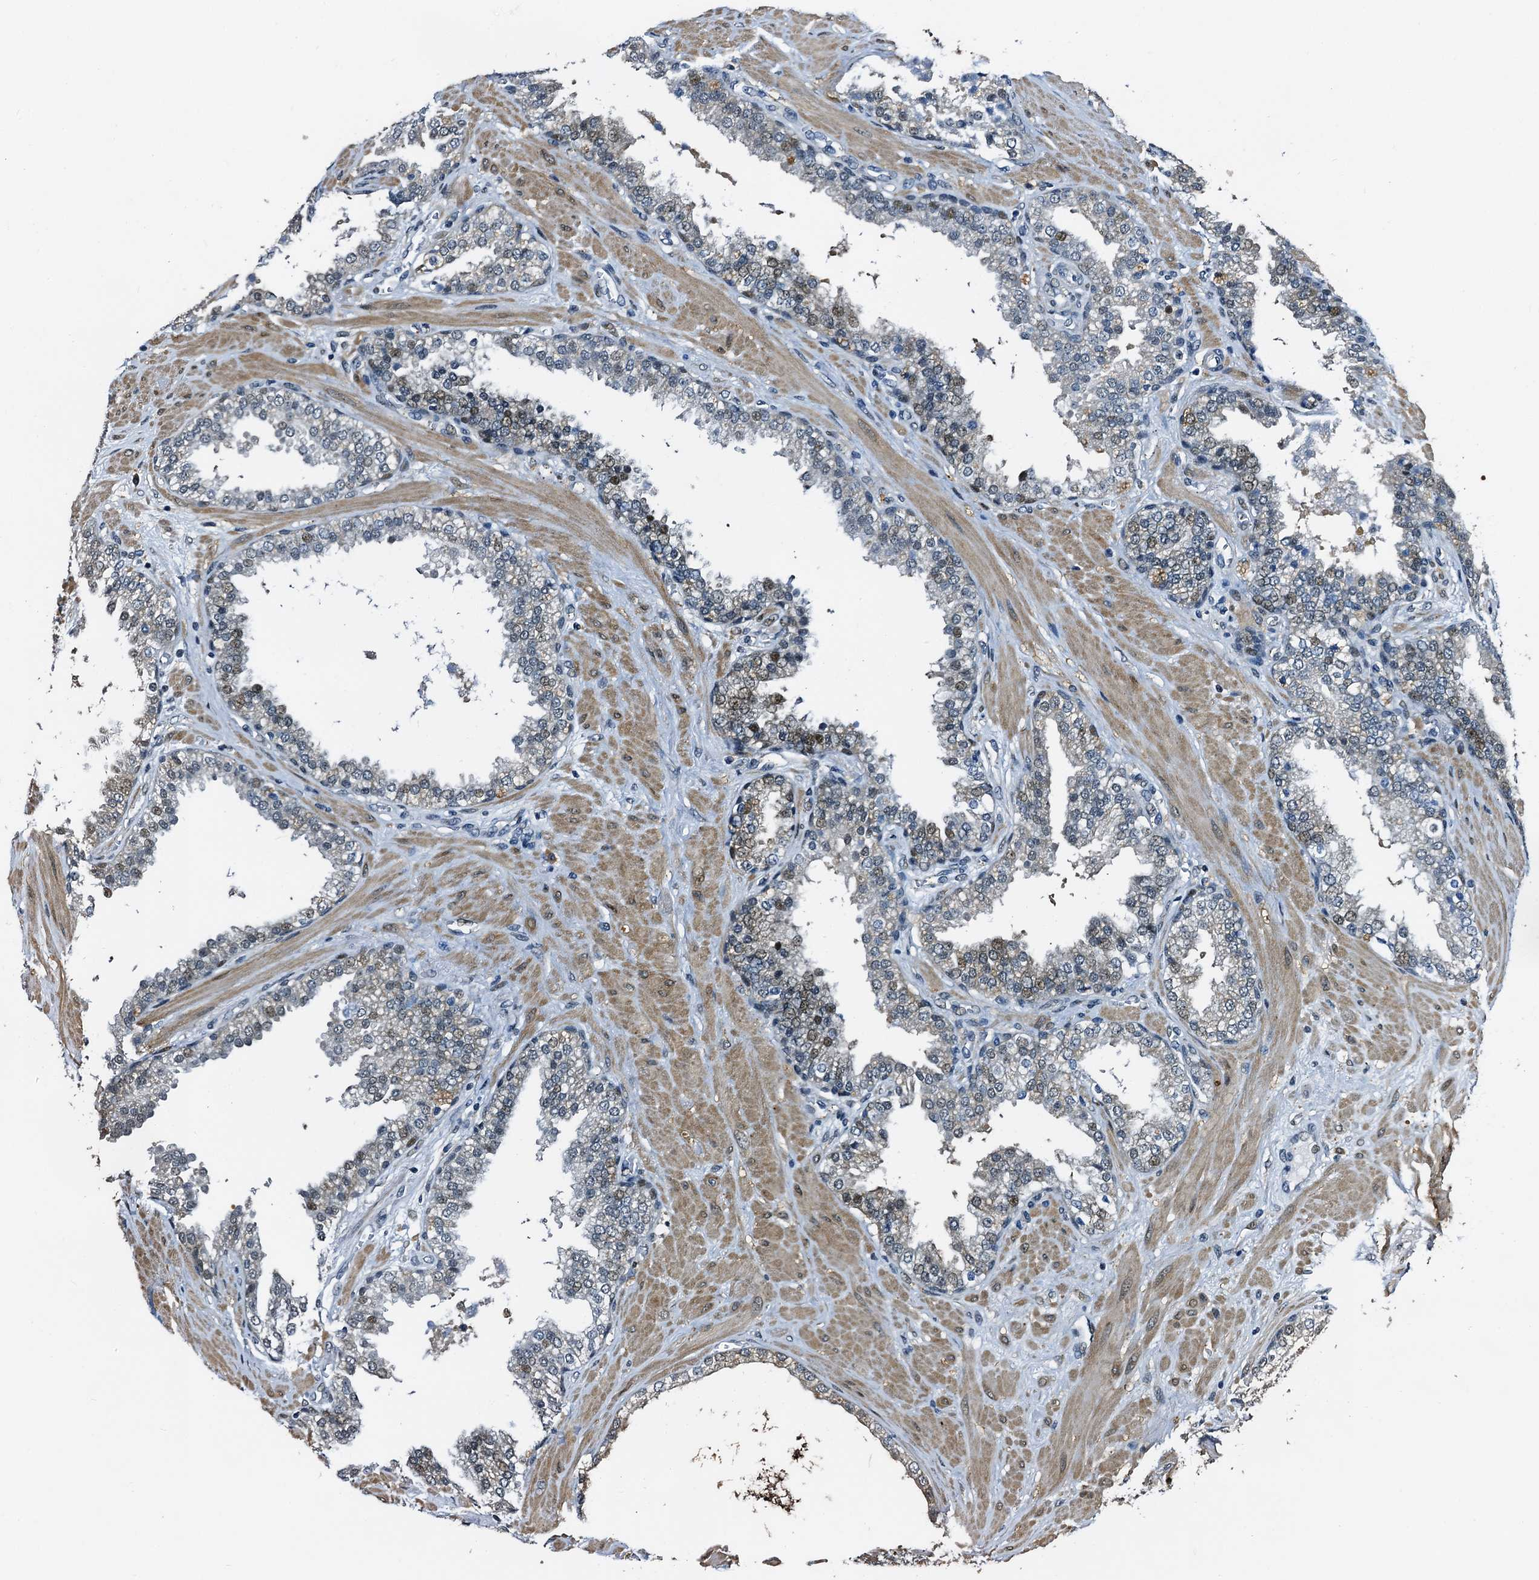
{"staining": {"intensity": "weak", "quantity": "25%-75%", "location": "nuclear"}, "tissue": "prostate", "cell_type": "Glandular cells", "image_type": "normal", "snomed": [{"axis": "morphology", "description": "Normal tissue, NOS"}, {"axis": "topography", "description": "Prostate"}], "caption": "IHC of unremarkable human prostate reveals low levels of weak nuclear positivity in about 25%-75% of glandular cells.", "gene": "FAM222A", "patient": {"sex": "male", "age": 51}}